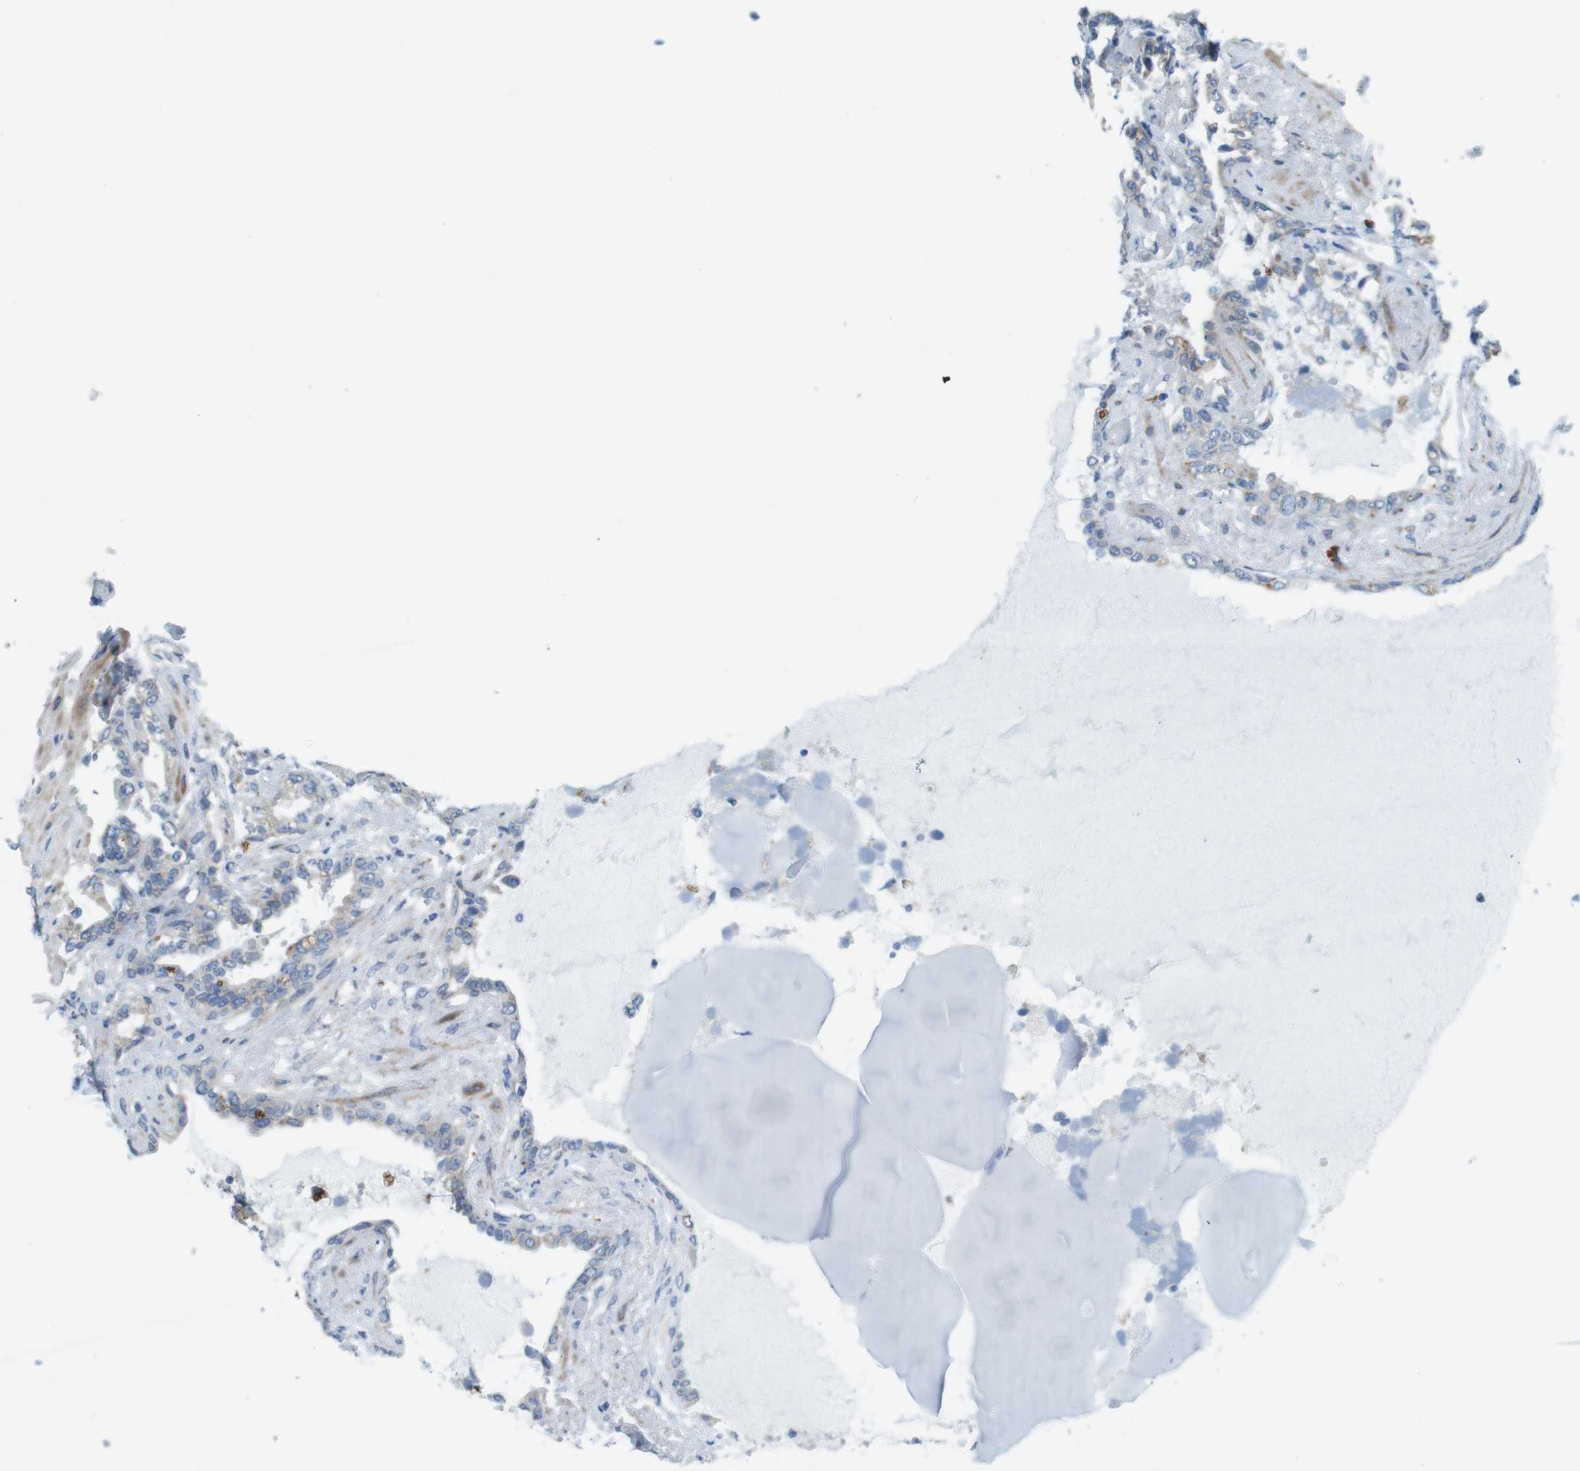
{"staining": {"intensity": "negative", "quantity": "none", "location": "none"}, "tissue": "seminal vesicle", "cell_type": "Glandular cells", "image_type": "normal", "snomed": [{"axis": "morphology", "description": "Normal tissue, NOS"}, {"axis": "topography", "description": "Seminal veicle"}], "caption": "DAB (3,3'-diaminobenzidine) immunohistochemical staining of unremarkable seminal vesicle reveals no significant positivity in glandular cells.", "gene": "TYW1", "patient": {"sex": "male", "age": 61}}